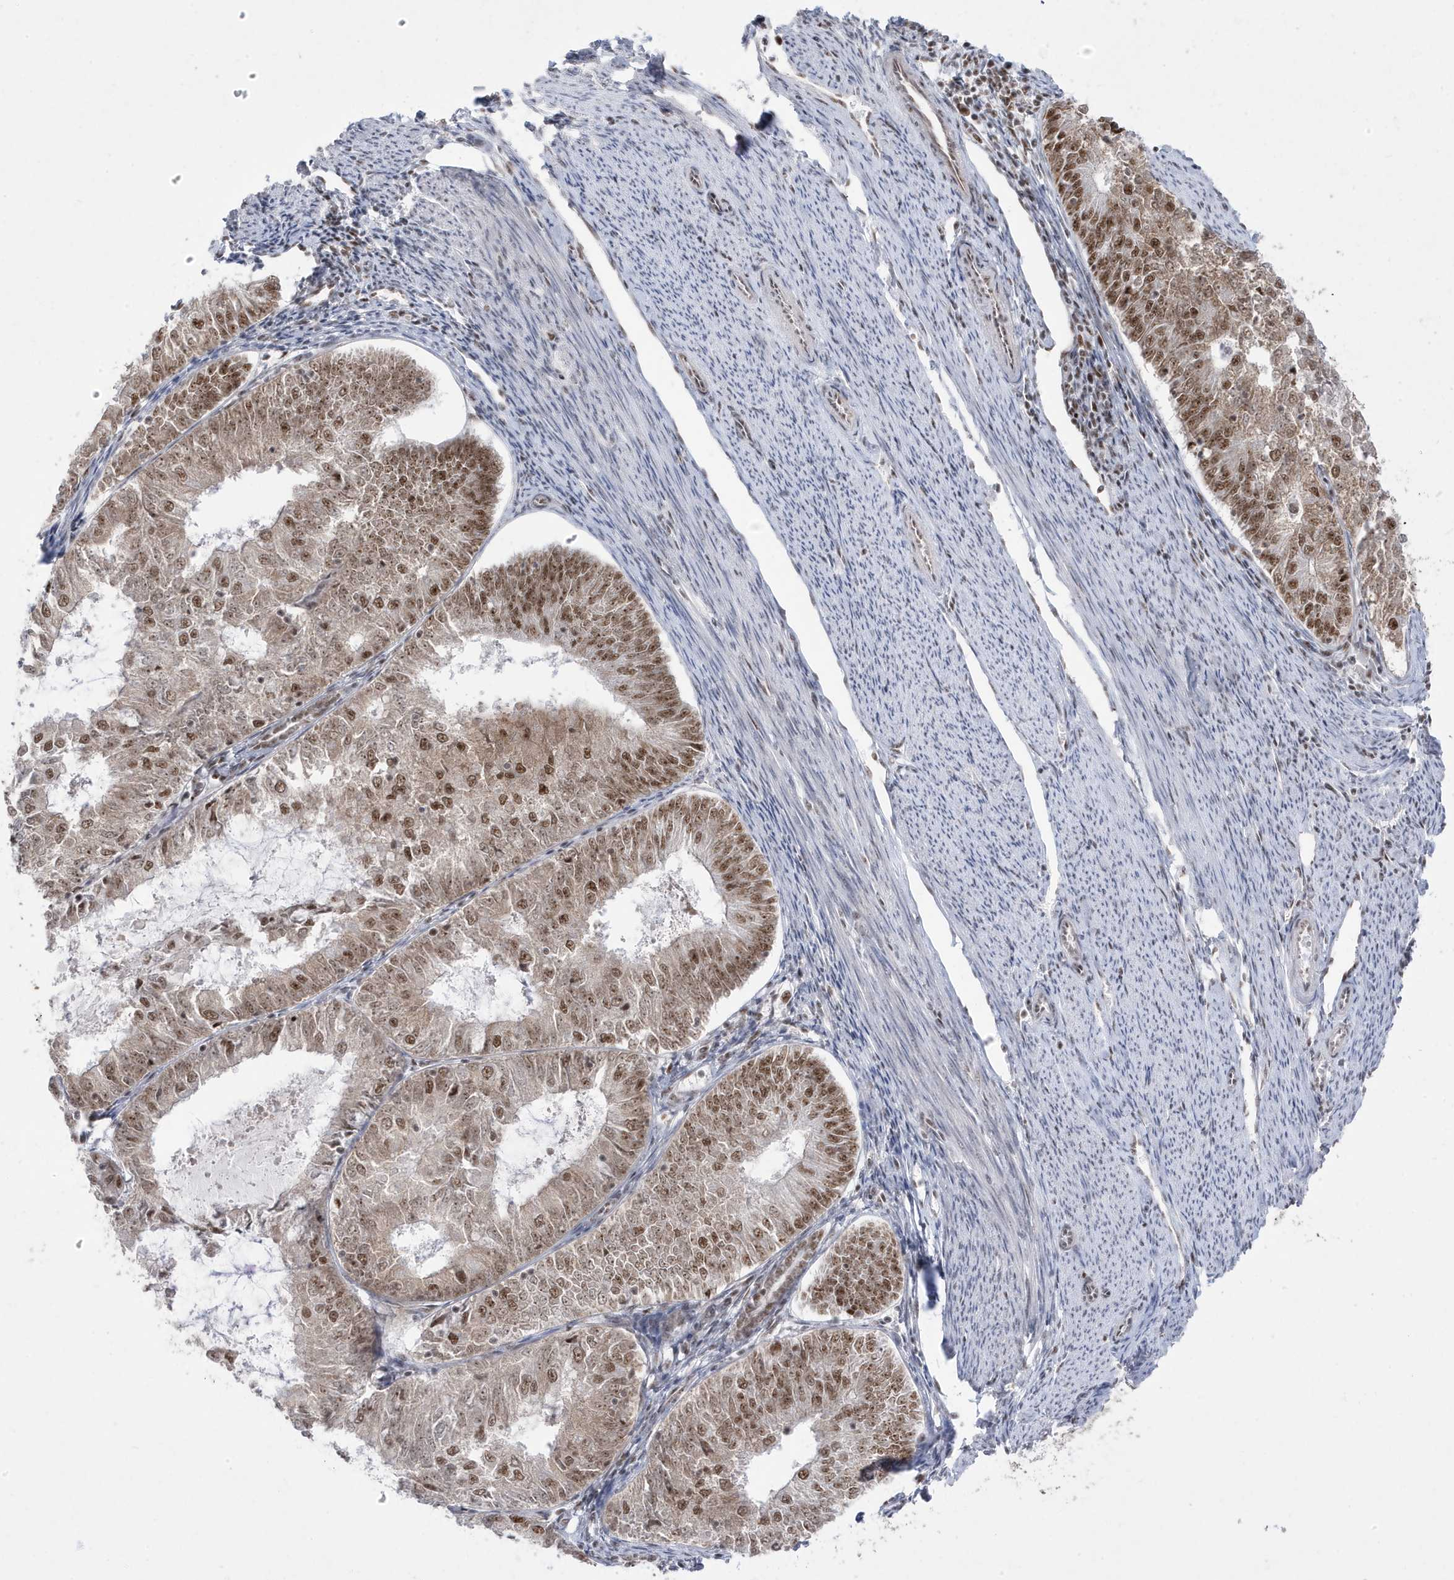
{"staining": {"intensity": "moderate", "quantity": ">75%", "location": "nuclear"}, "tissue": "endometrial cancer", "cell_type": "Tumor cells", "image_type": "cancer", "snomed": [{"axis": "morphology", "description": "Adenocarcinoma, NOS"}, {"axis": "topography", "description": "Endometrium"}], "caption": "Immunohistochemistry (DAB (3,3'-diaminobenzidine)) staining of endometrial adenocarcinoma displays moderate nuclear protein staining in approximately >75% of tumor cells.", "gene": "MTREX", "patient": {"sex": "female", "age": 57}}